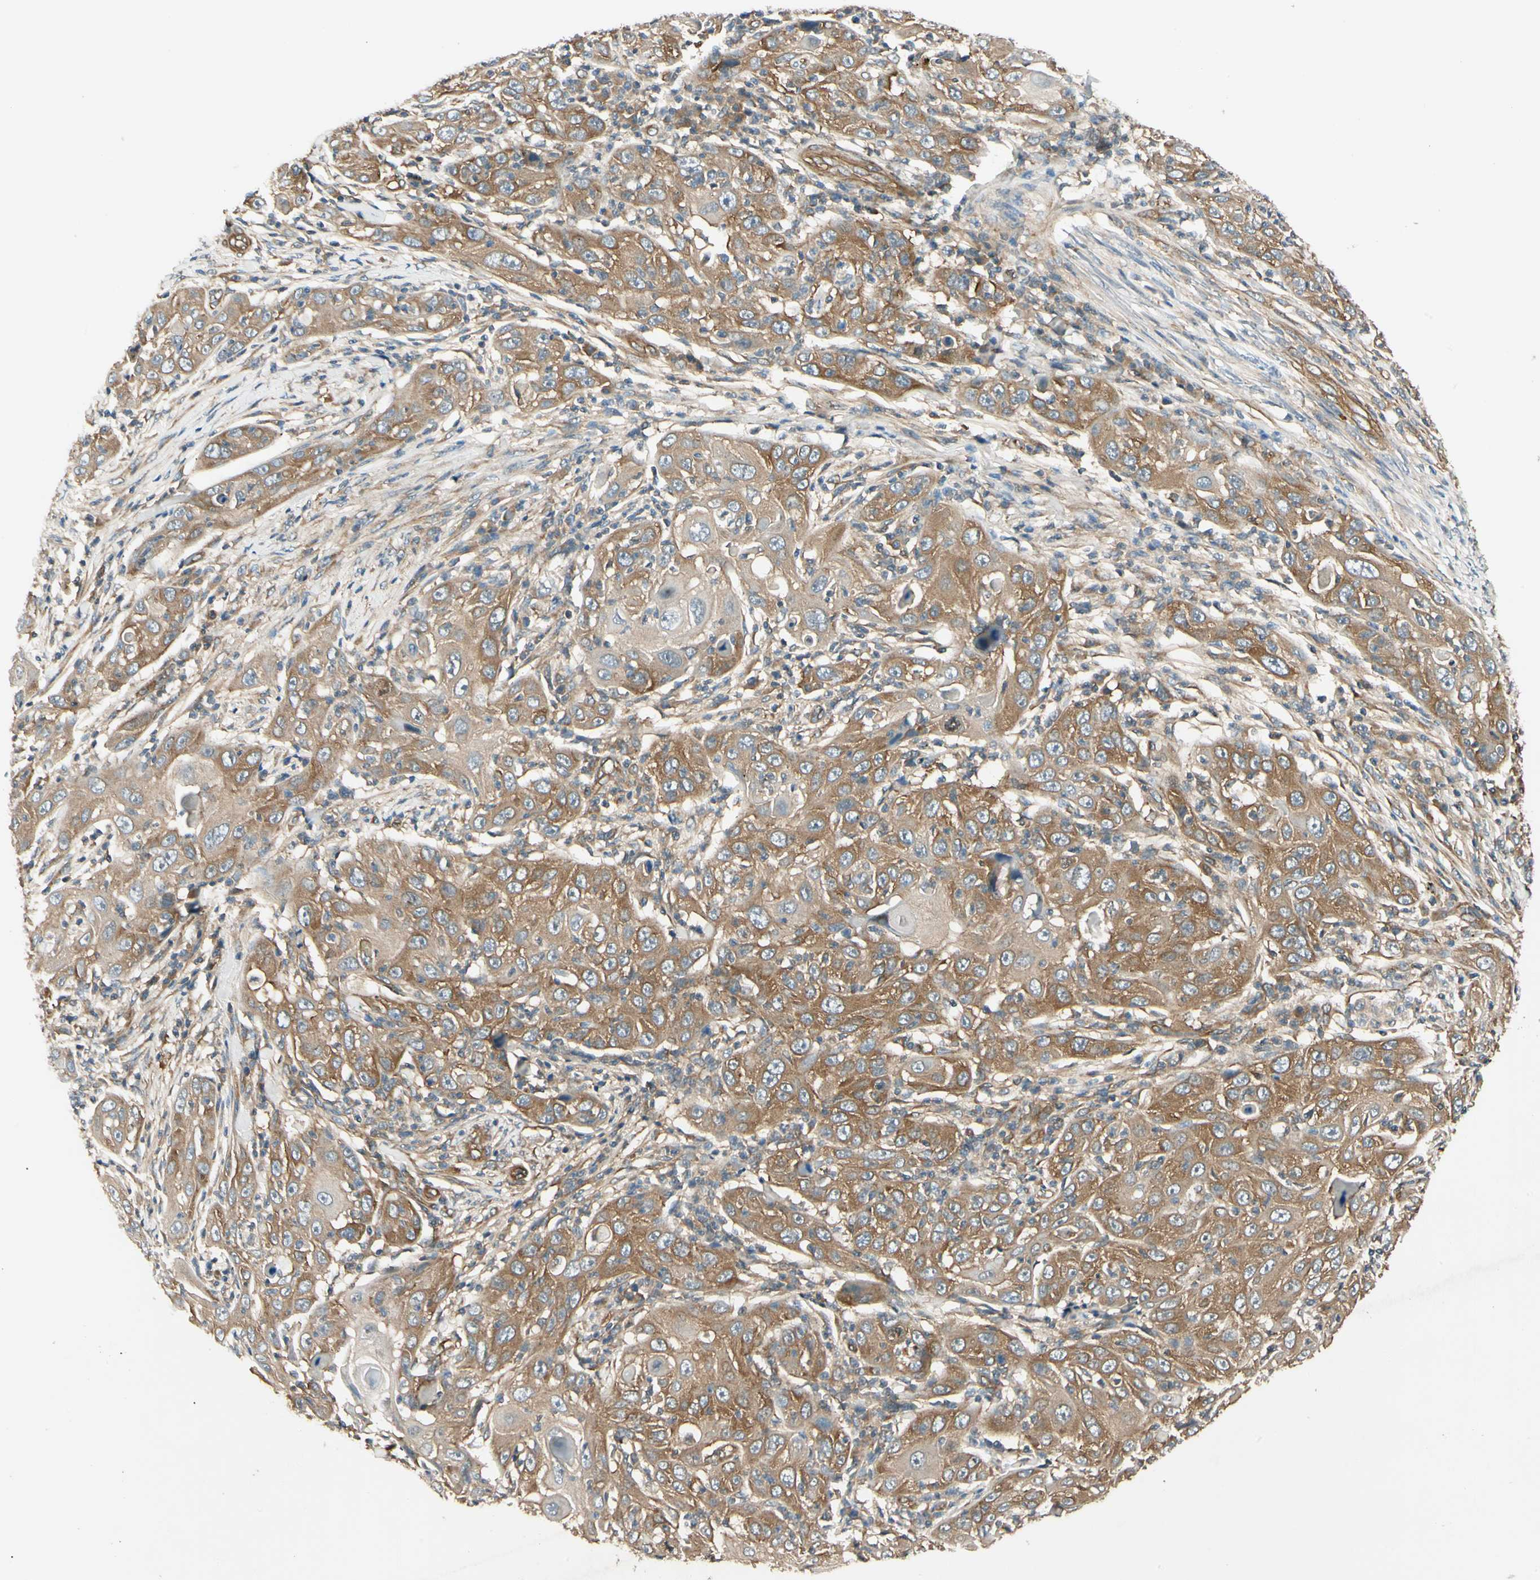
{"staining": {"intensity": "moderate", "quantity": ">75%", "location": "cytoplasmic/membranous"}, "tissue": "skin cancer", "cell_type": "Tumor cells", "image_type": "cancer", "snomed": [{"axis": "morphology", "description": "Squamous cell carcinoma, NOS"}, {"axis": "topography", "description": "Skin"}], "caption": "Immunohistochemical staining of skin squamous cell carcinoma demonstrates moderate cytoplasmic/membranous protein expression in about >75% of tumor cells.", "gene": "ROCK2", "patient": {"sex": "female", "age": 88}}